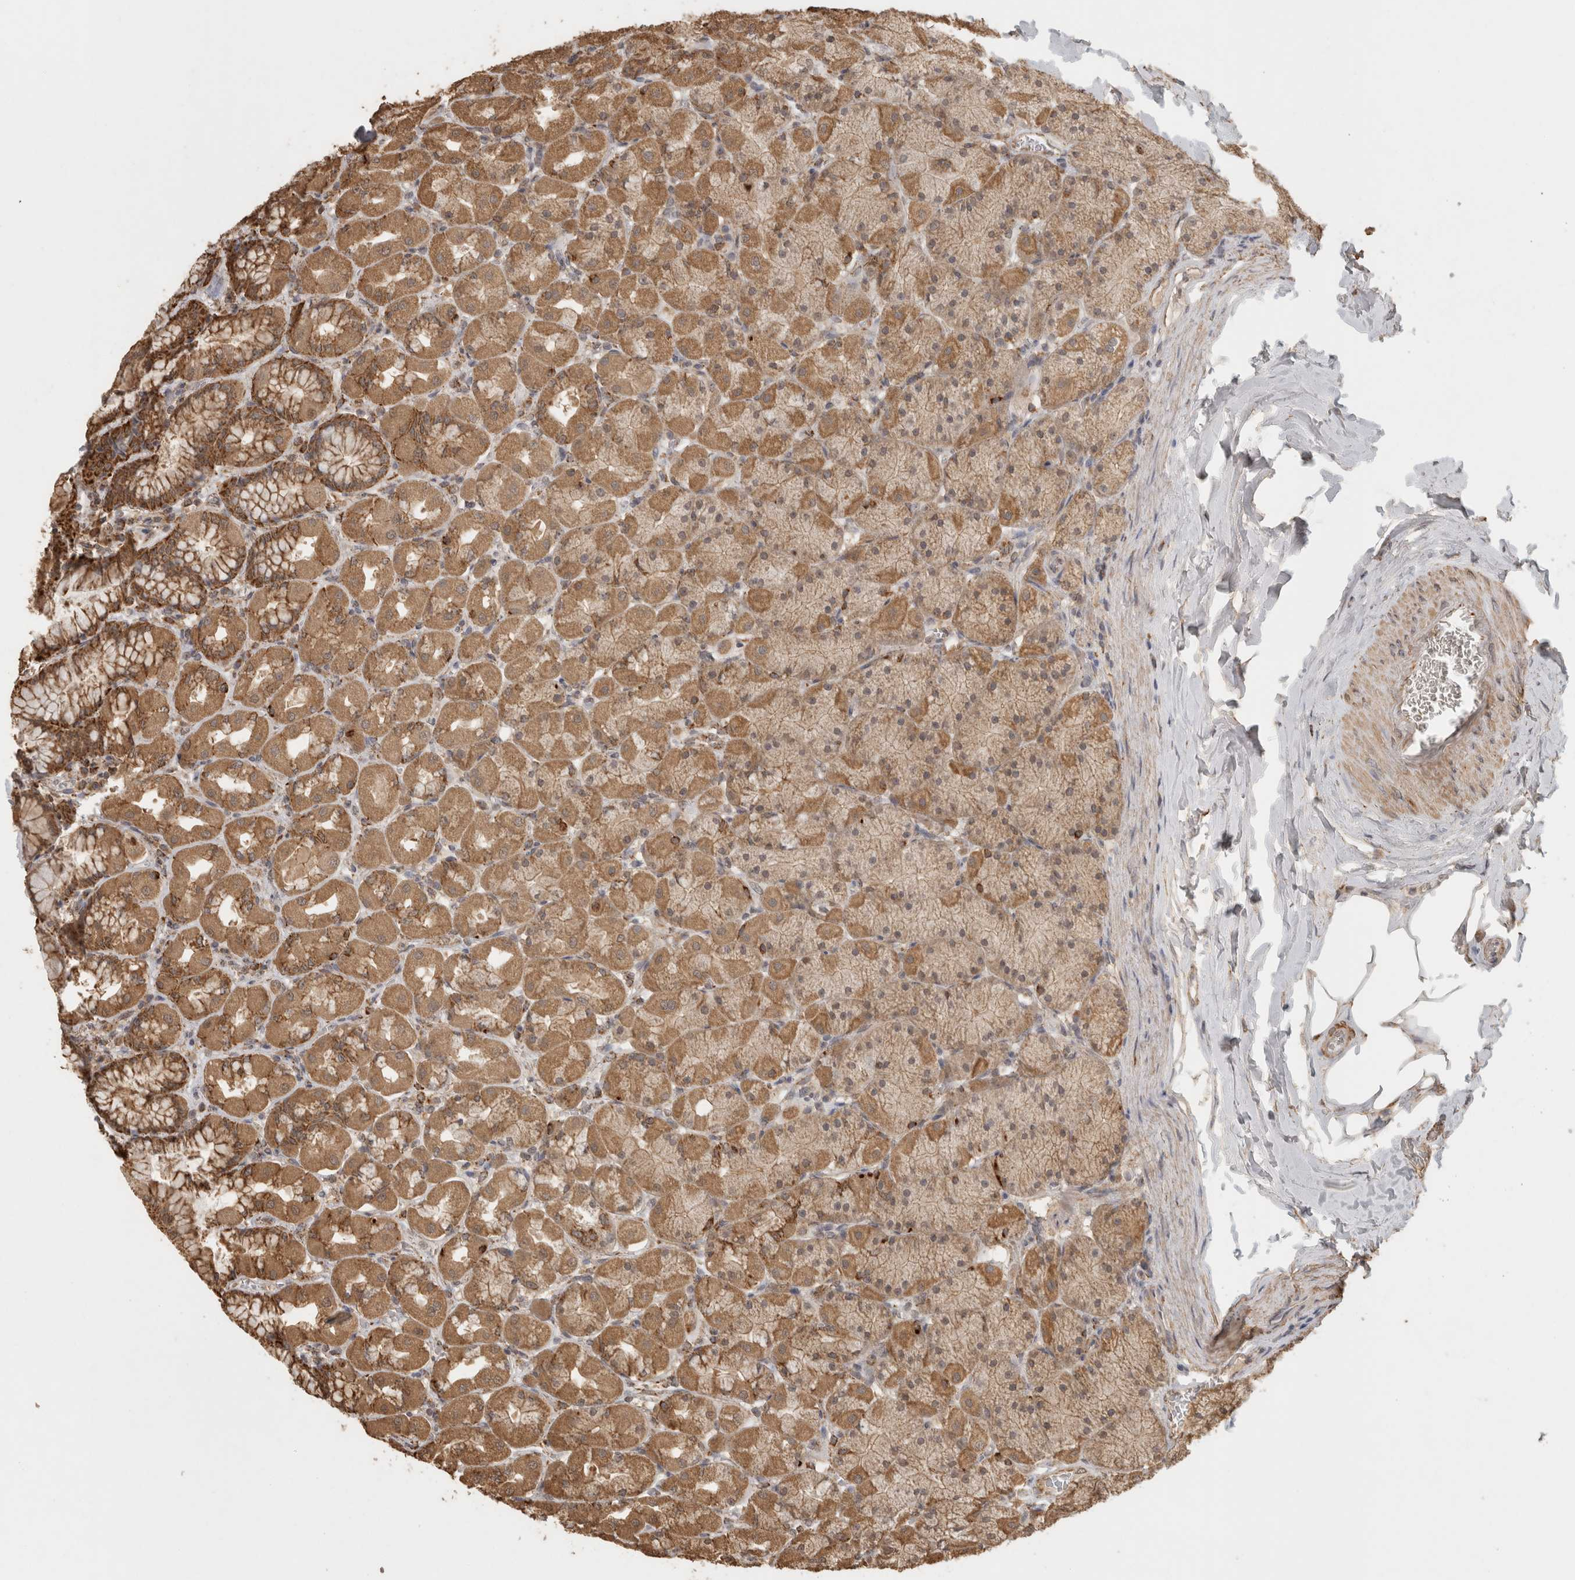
{"staining": {"intensity": "moderate", "quantity": ">75%", "location": "cytoplasmic/membranous"}, "tissue": "stomach", "cell_type": "Glandular cells", "image_type": "normal", "snomed": [{"axis": "morphology", "description": "Normal tissue, NOS"}, {"axis": "topography", "description": "Stomach, upper"}], "caption": "Immunohistochemistry (IHC) micrograph of benign stomach: stomach stained using immunohistochemistry (IHC) exhibits medium levels of moderate protein expression localized specifically in the cytoplasmic/membranous of glandular cells, appearing as a cytoplasmic/membranous brown color.", "gene": "BNIP3L", "patient": {"sex": "female", "age": 56}}